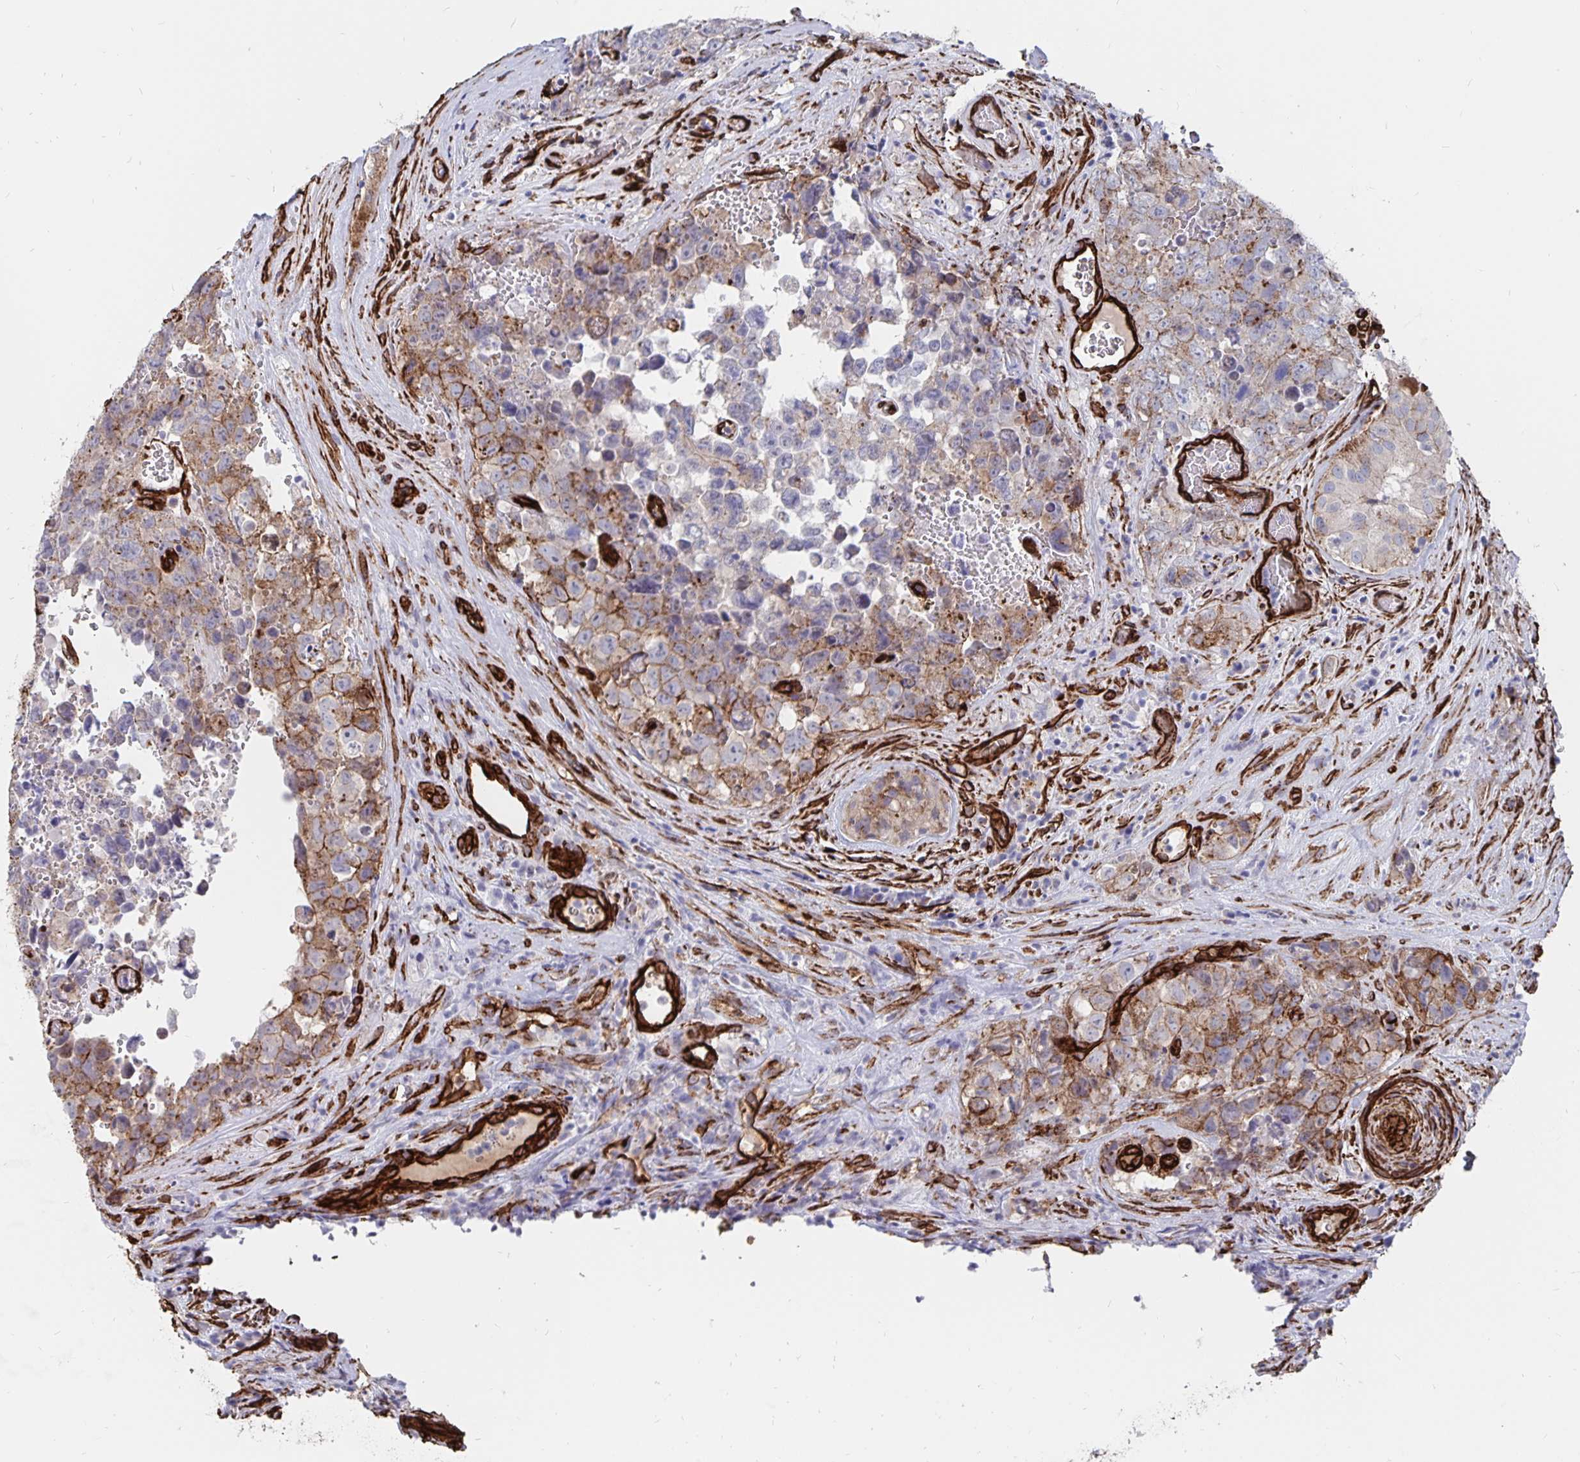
{"staining": {"intensity": "moderate", "quantity": "25%-75%", "location": "cytoplasmic/membranous"}, "tissue": "testis cancer", "cell_type": "Tumor cells", "image_type": "cancer", "snomed": [{"axis": "morphology", "description": "Carcinoma, Embryonal, NOS"}, {"axis": "topography", "description": "Testis"}], "caption": "There is medium levels of moderate cytoplasmic/membranous positivity in tumor cells of testis cancer, as demonstrated by immunohistochemical staining (brown color).", "gene": "DCHS2", "patient": {"sex": "male", "age": 18}}